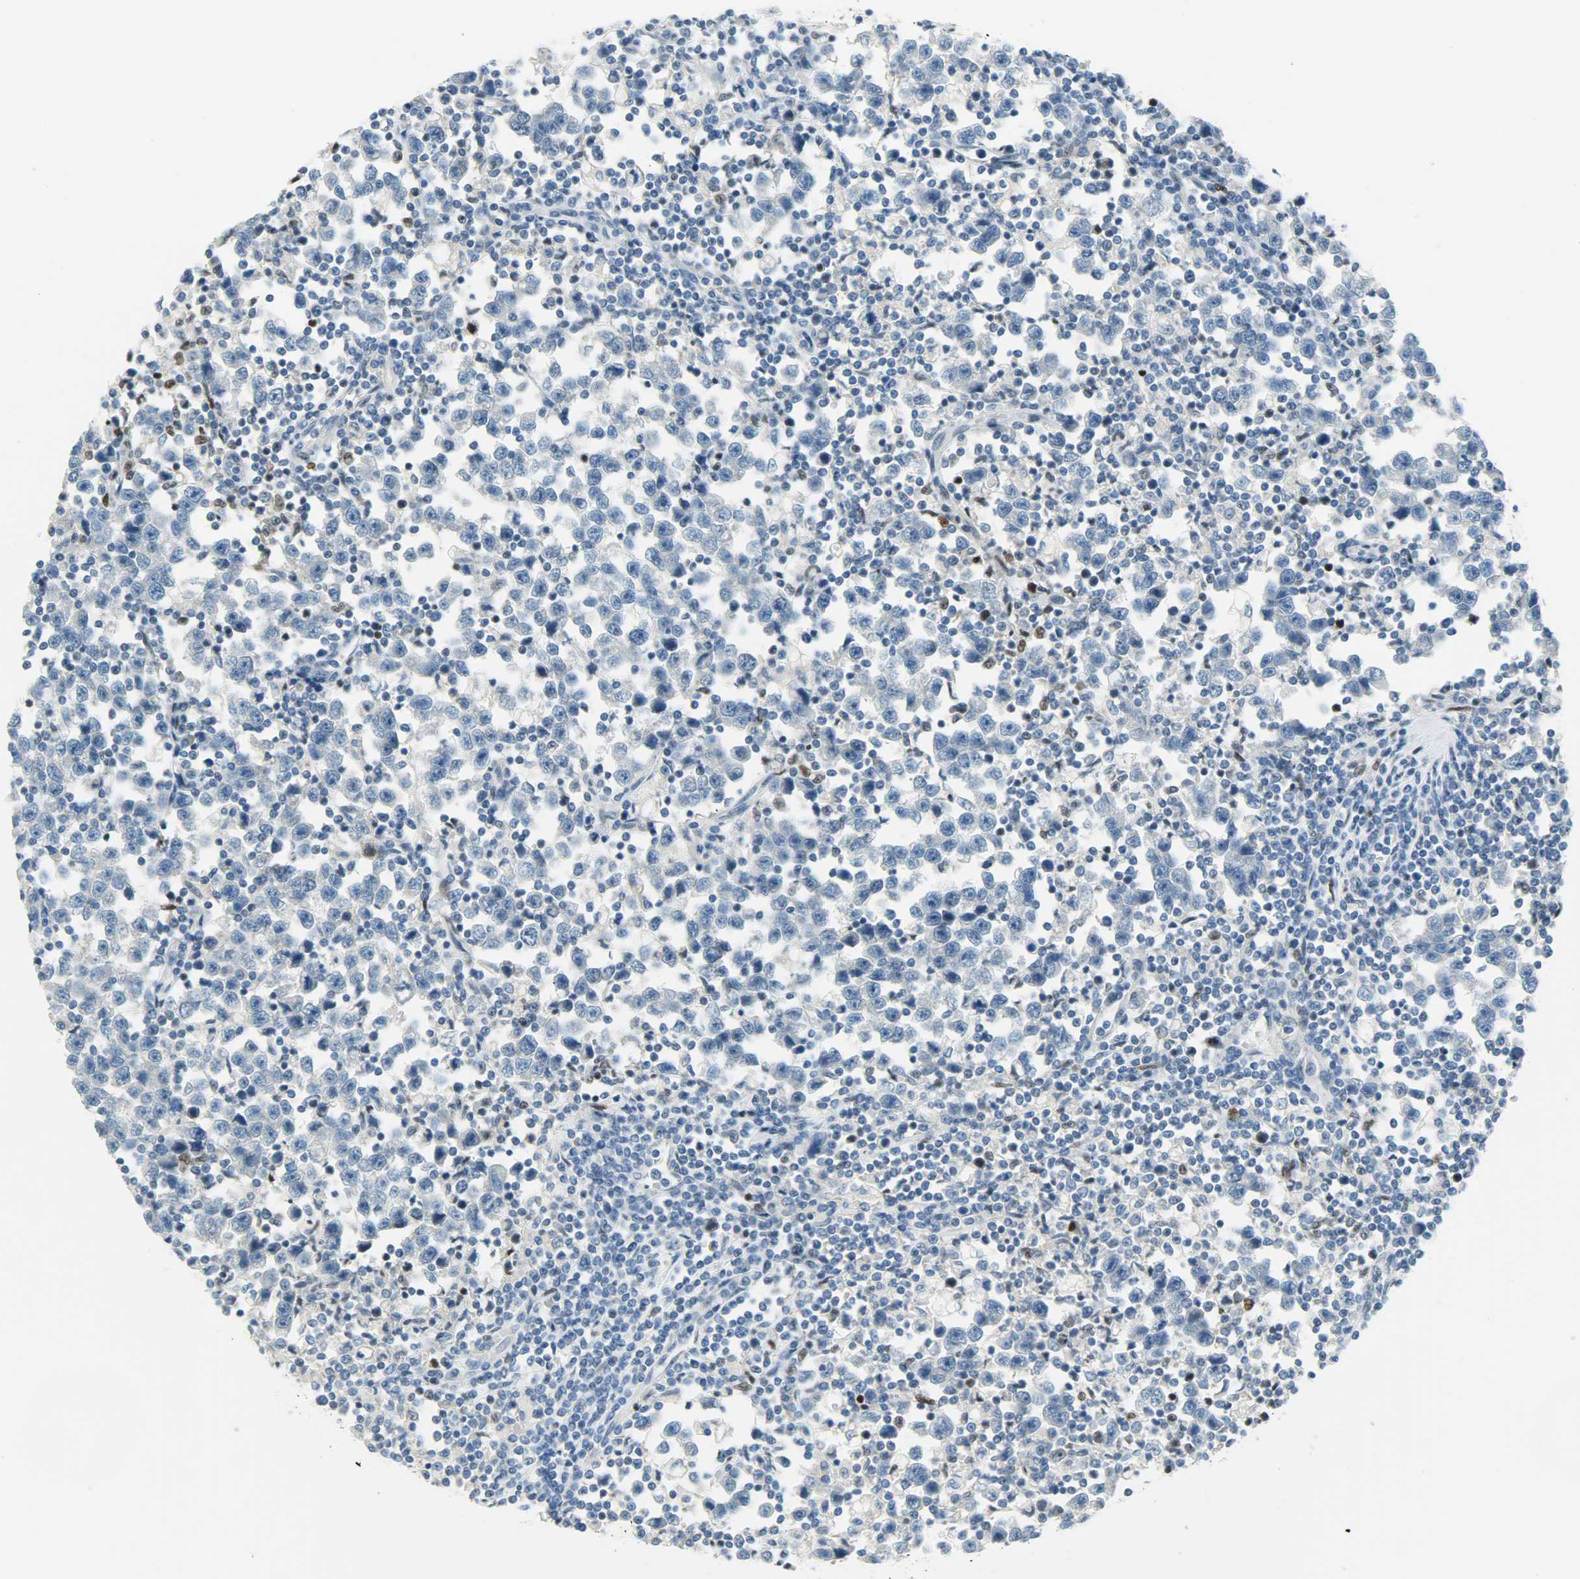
{"staining": {"intensity": "negative", "quantity": "none", "location": "none"}, "tissue": "testis cancer", "cell_type": "Tumor cells", "image_type": "cancer", "snomed": [{"axis": "morphology", "description": "Seminoma, NOS"}, {"axis": "topography", "description": "Testis"}], "caption": "A micrograph of testis cancer (seminoma) stained for a protein demonstrates no brown staining in tumor cells.", "gene": "JUNB", "patient": {"sex": "male", "age": 43}}